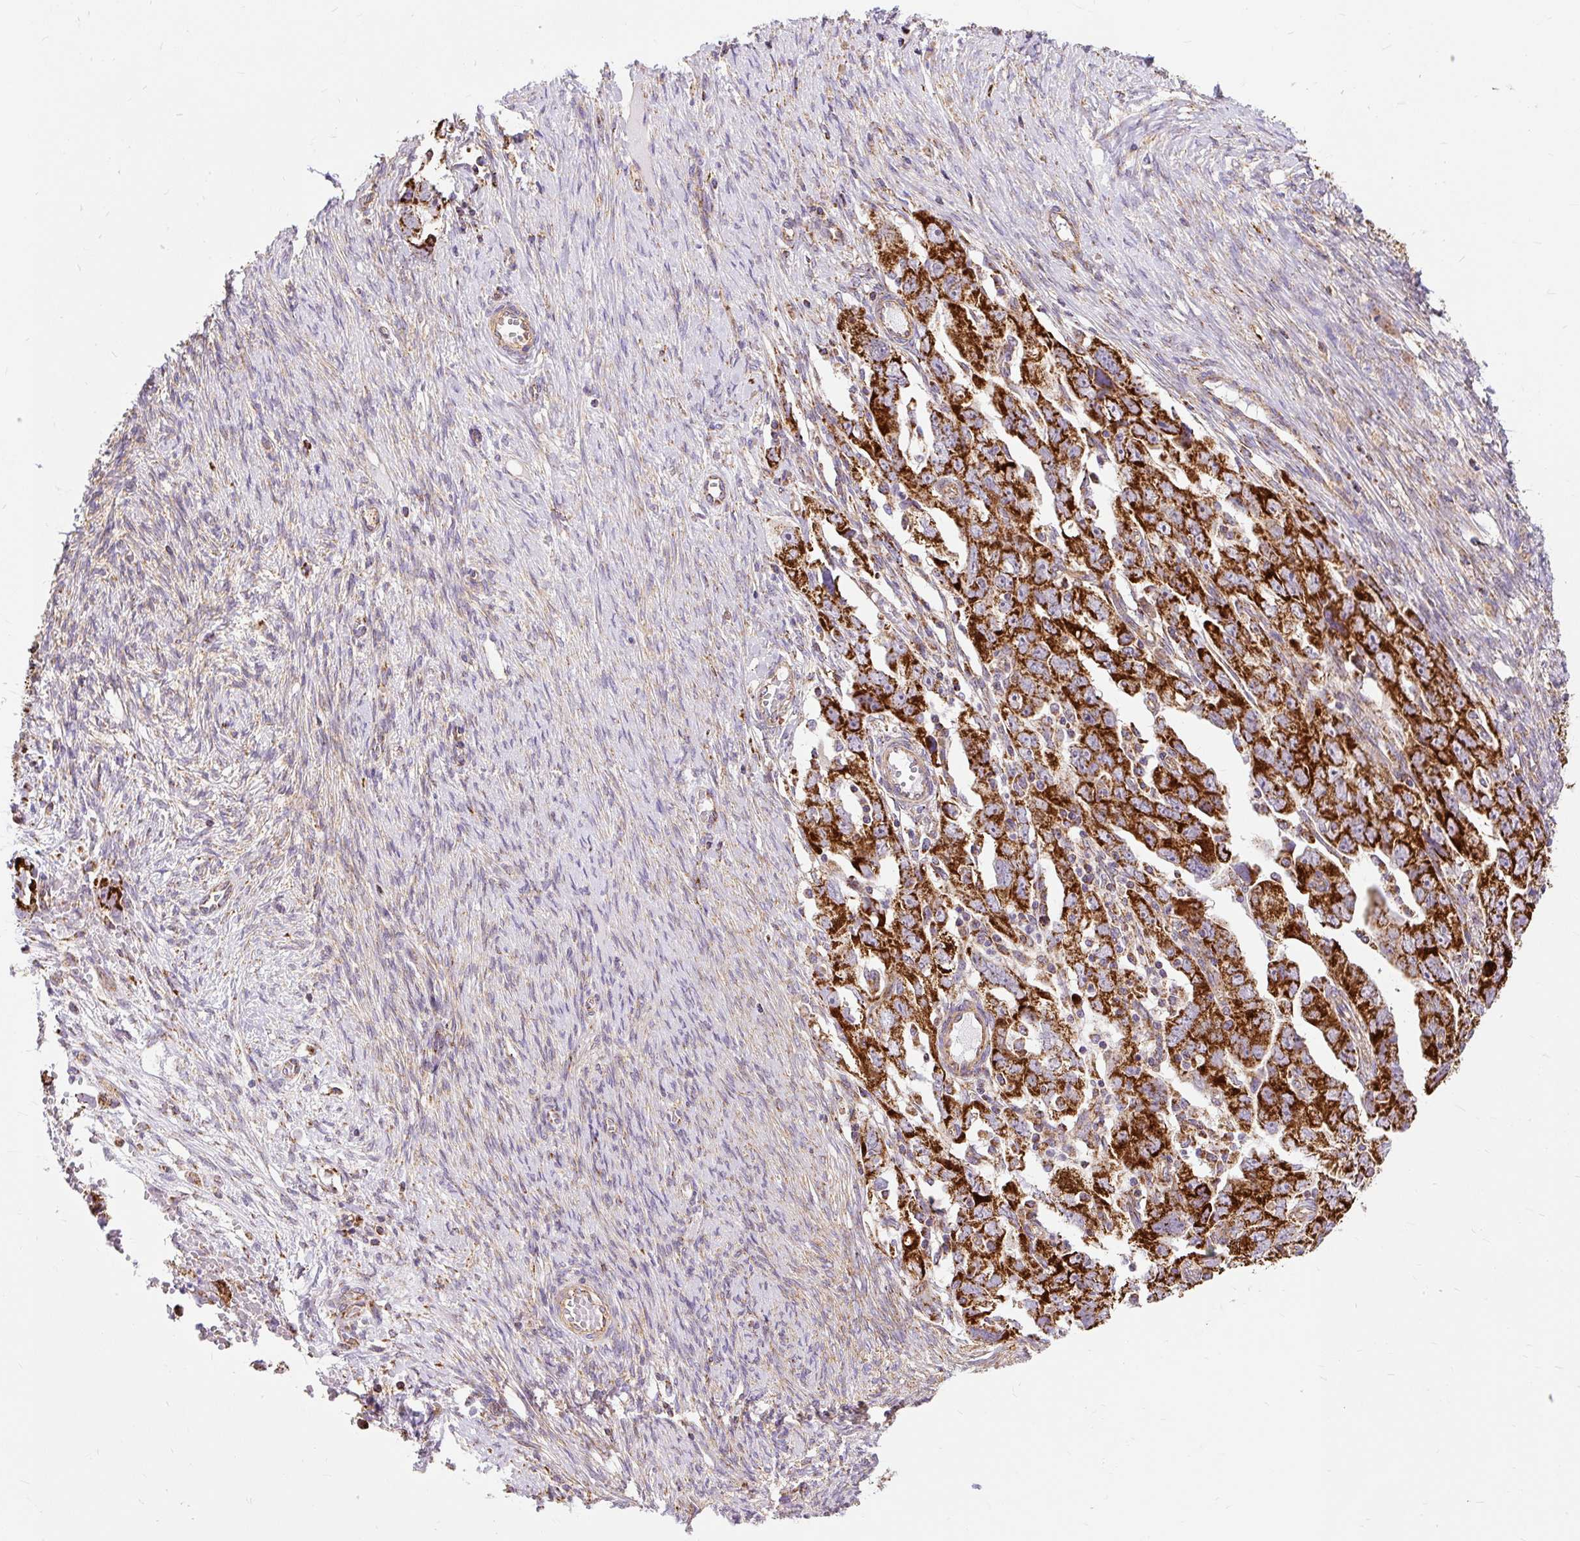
{"staining": {"intensity": "strong", "quantity": ">75%", "location": "cytoplasmic/membranous"}, "tissue": "ovarian cancer", "cell_type": "Tumor cells", "image_type": "cancer", "snomed": [{"axis": "morphology", "description": "Carcinoma, NOS"}, {"axis": "morphology", "description": "Cystadenocarcinoma, serous, NOS"}, {"axis": "topography", "description": "Ovary"}], "caption": "A brown stain highlights strong cytoplasmic/membranous expression of a protein in human ovarian cancer tumor cells. (Brightfield microscopy of DAB IHC at high magnification).", "gene": "CEP290", "patient": {"sex": "female", "age": 69}}